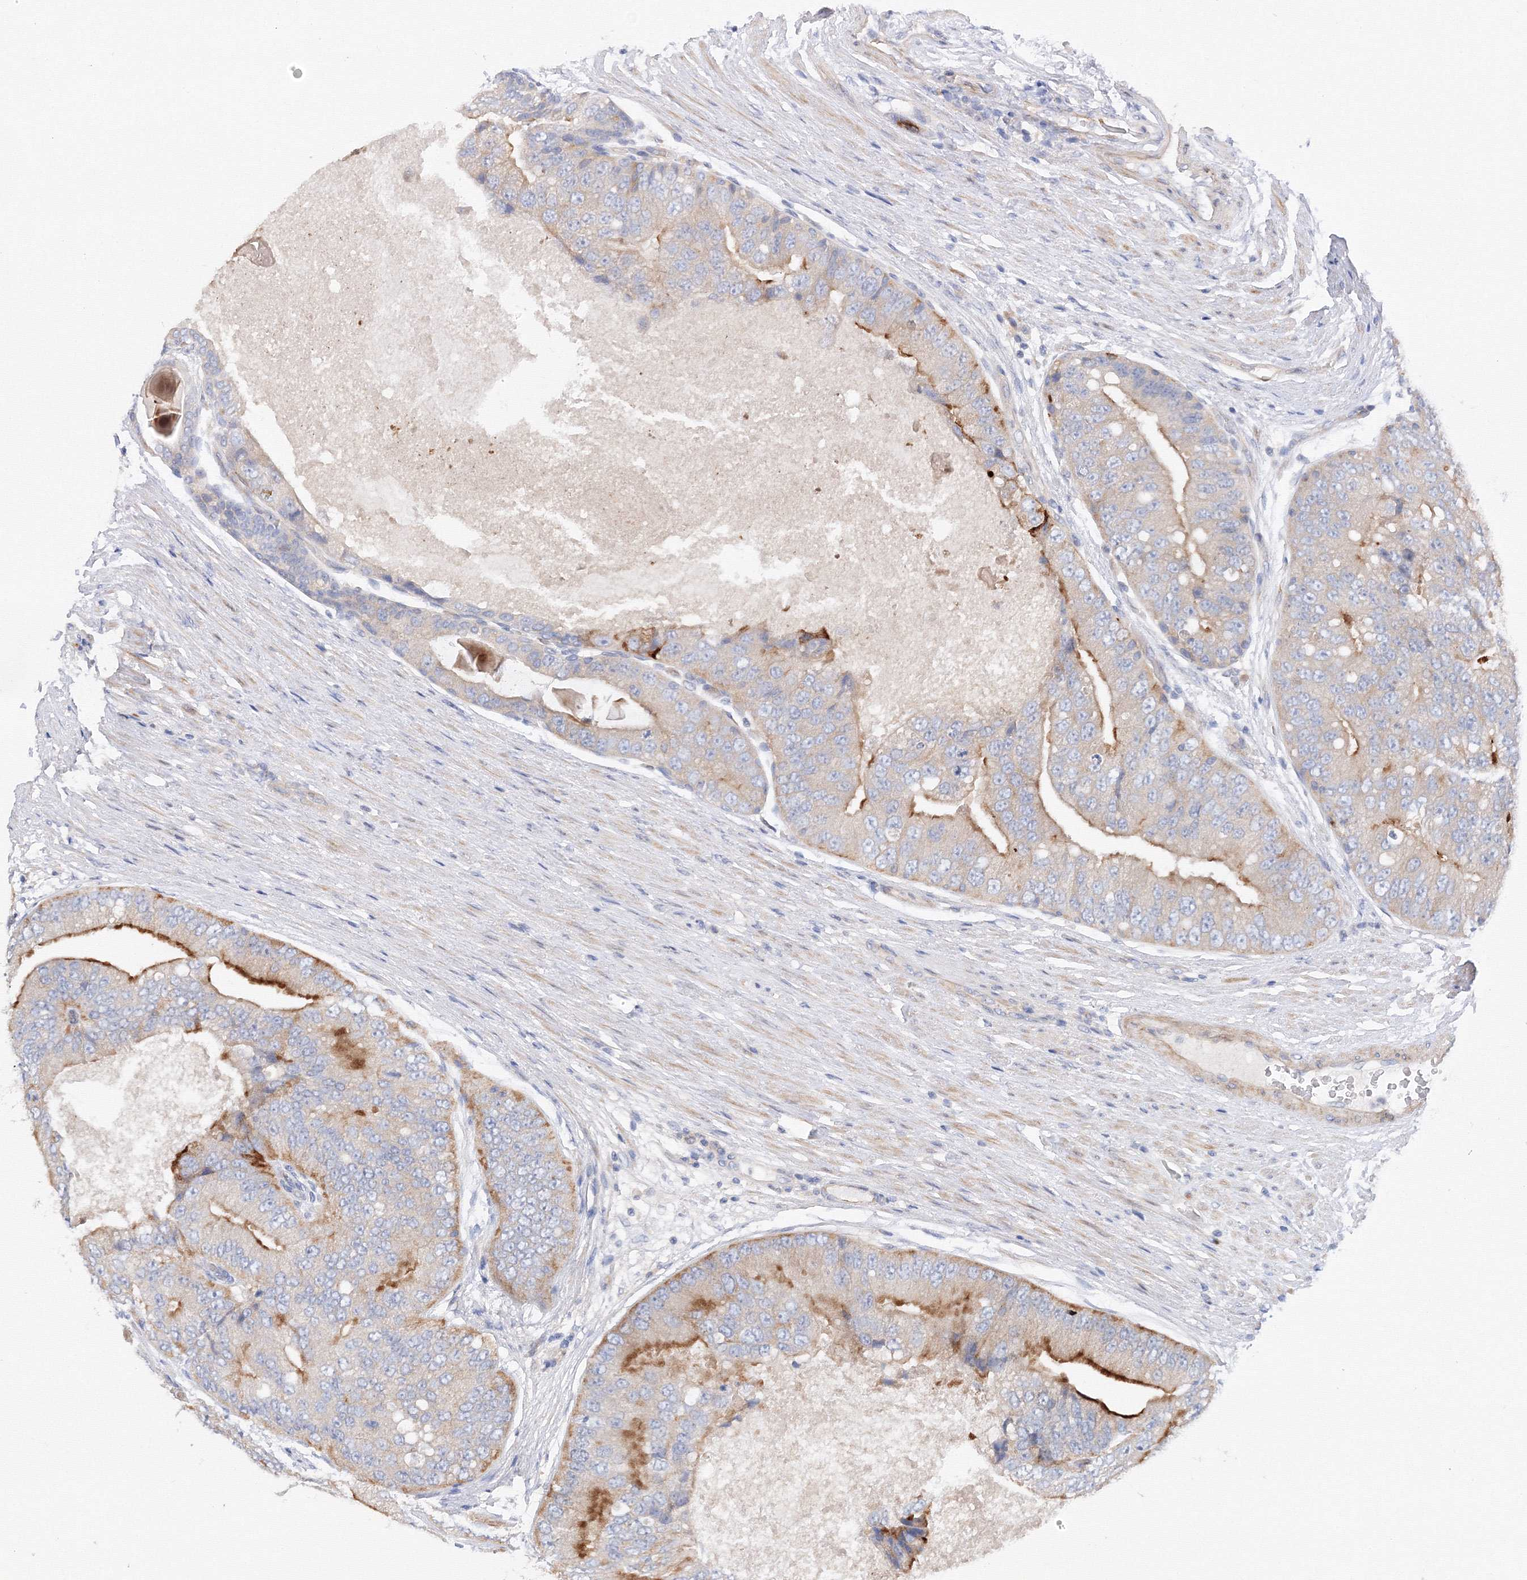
{"staining": {"intensity": "moderate", "quantity": "<25%", "location": "cytoplasmic/membranous"}, "tissue": "prostate cancer", "cell_type": "Tumor cells", "image_type": "cancer", "snomed": [{"axis": "morphology", "description": "Adenocarcinoma, High grade"}, {"axis": "topography", "description": "Prostate"}], "caption": "Protein staining demonstrates moderate cytoplasmic/membranous positivity in about <25% of tumor cells in prostate adenocarcinoma (high-grade).", "gene": "DIS3L2", "patient": {"sex": "male", "age": 70}}